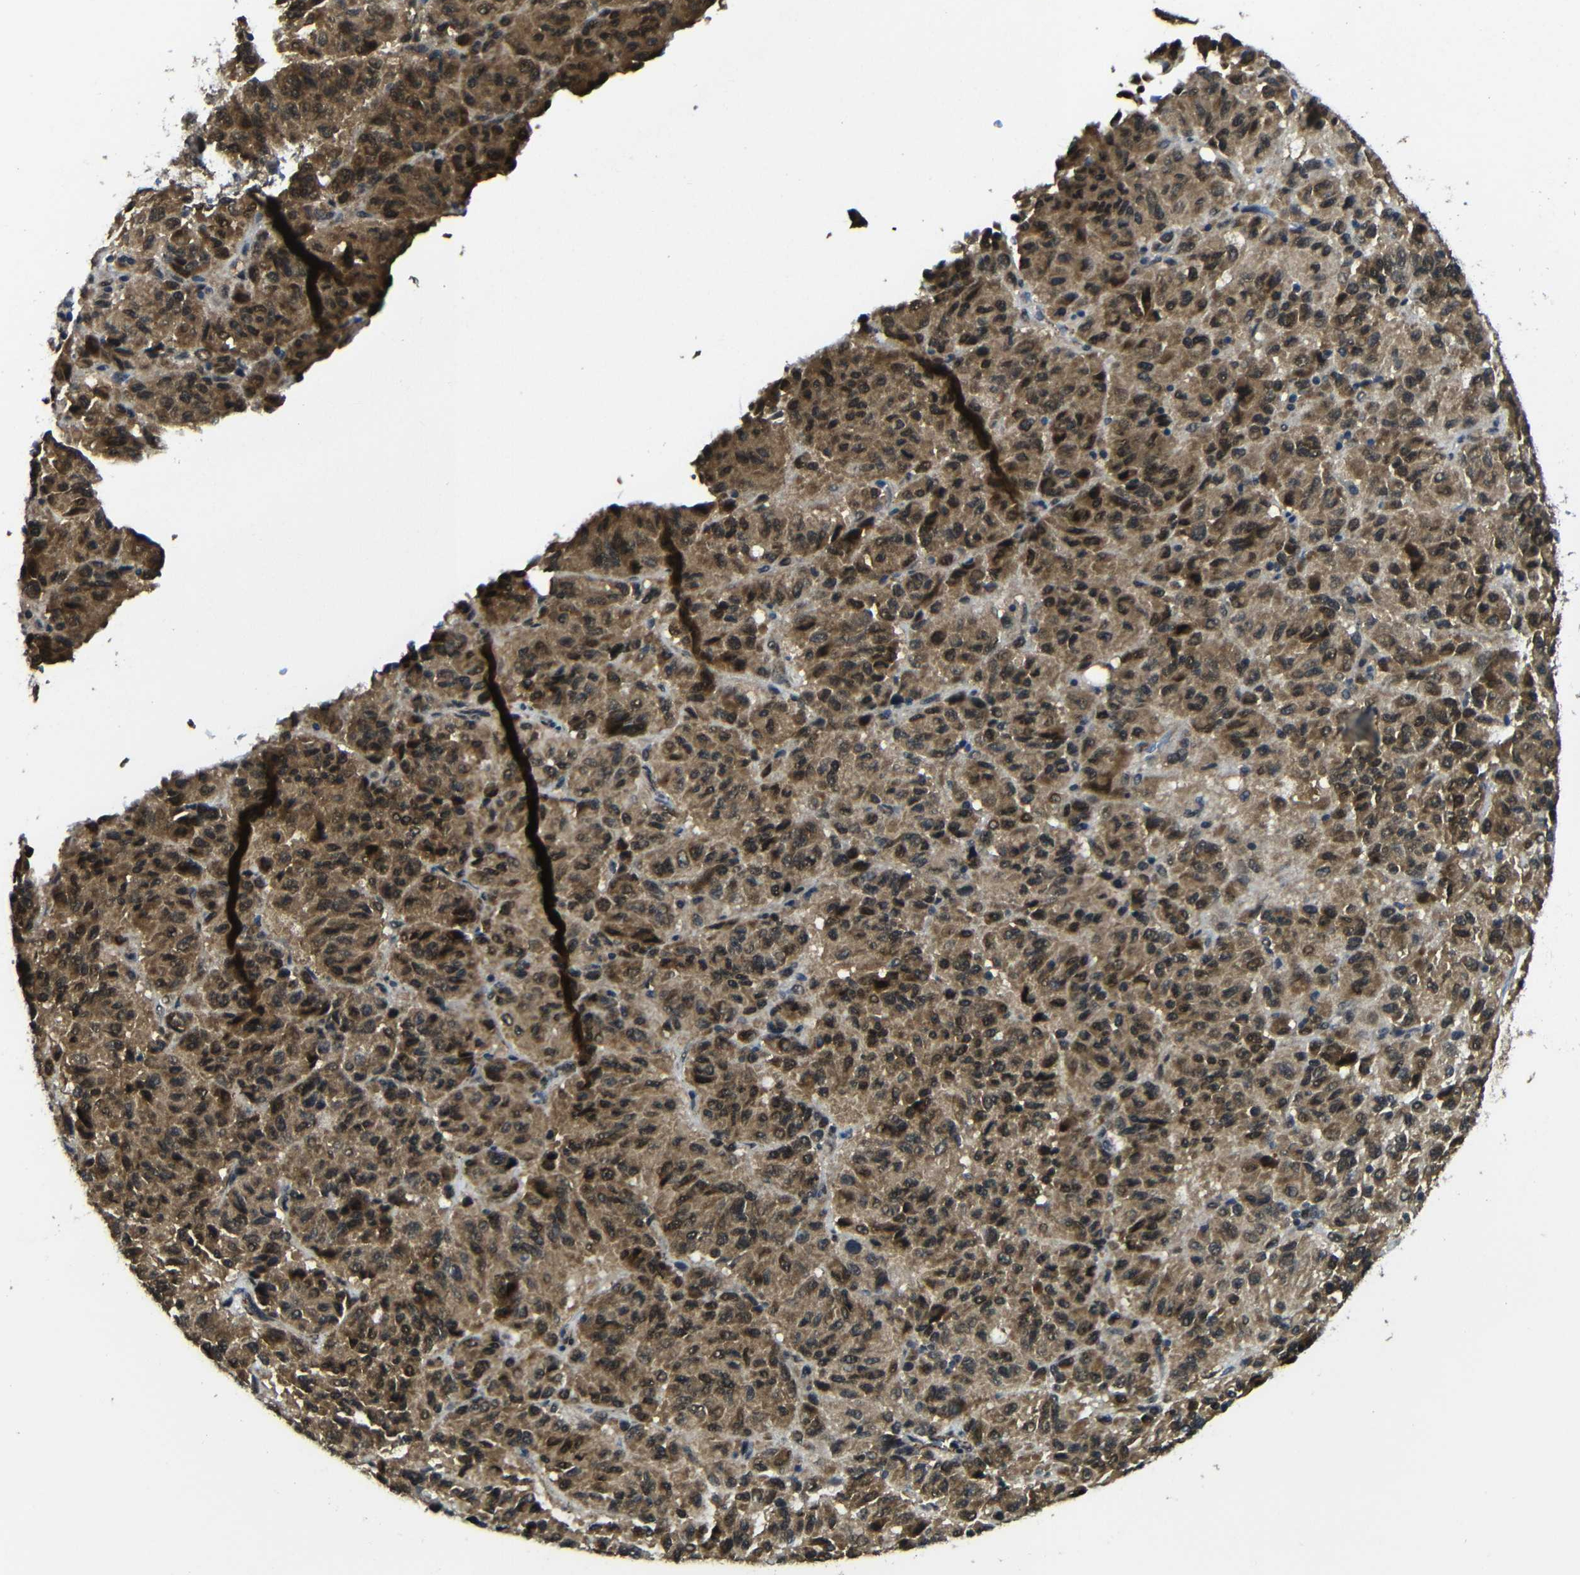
{"staining": {"intensity": "moderate", "quantity": ">75%", "location": "cytoplasmic/membranous,nuclear"}, "tissue": "melanoma", "cell_type": "Tumor cells", "image_type": "cancer", "snomed": [{"axis": "morphology", "description": "Malignant melanoma, Metastatic site"}, {"axis": "topography", "description": "Lung"}], "caption": "The photomicrograph demonstrates staining of melanoma, revealing moderate cytoplasmic/membranous and nuclear protein staining (brown color) within tumor cells.", "gene": "FAM172A", "patient": {"sex": "male", "age": 64}}